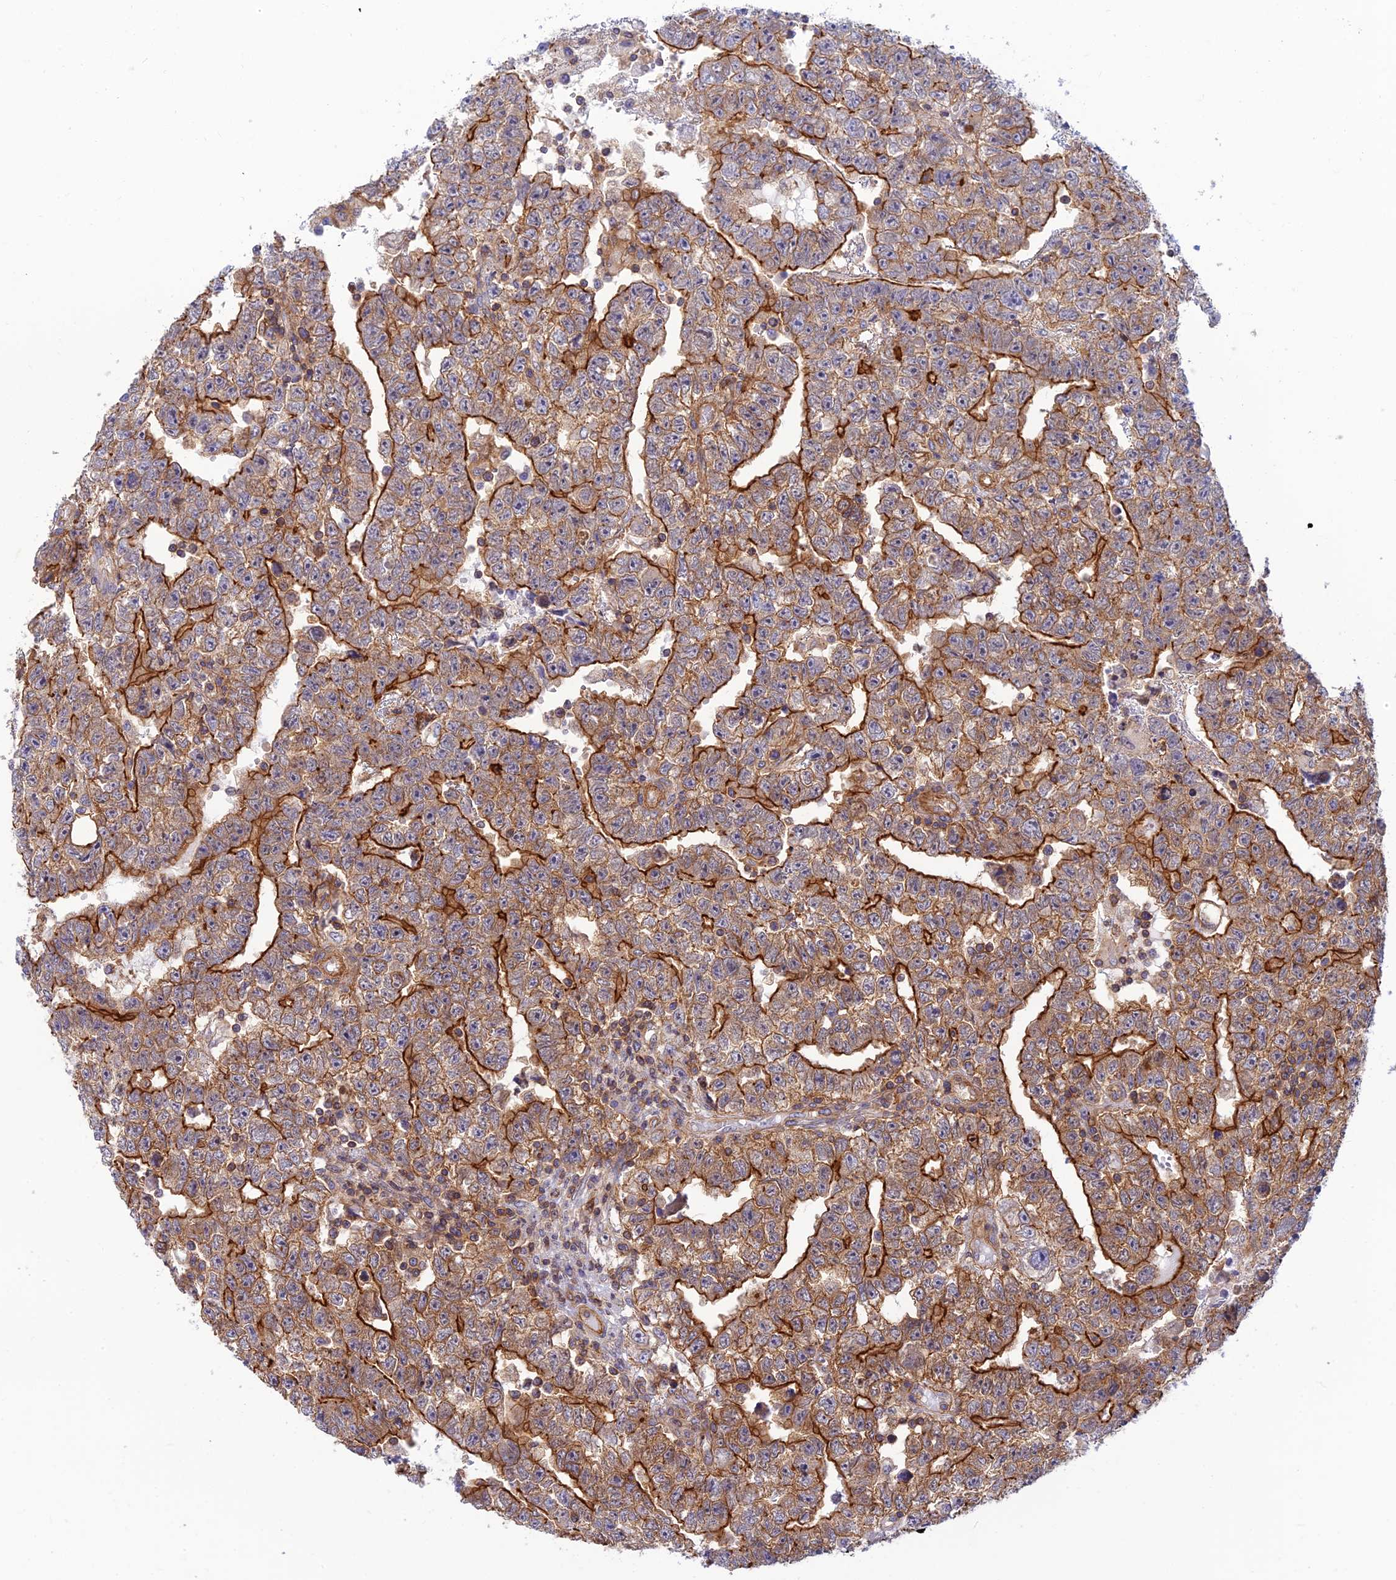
{"staining": {"intensity": "strong", "quantity": ">75%", "location": "cytoplasmic/membranous"}, "tissue": "testis cancer", "cell_type": "Tumor cells", "image_type": "cancer", "snomed": [{"axis": "morphology", "description": "Carcinoma, Embryonal, NOS"}, {"axis": "topography", "description": "Testis"}], "caption": "Human testis embryonal carcinoma stained for a protein (brown) shows strong cytoplasmic/membranous positive staining in about >75% of tumor cells.", "gene": "PPP1R12C", "patient": {"sex": "male", "age": 25}}